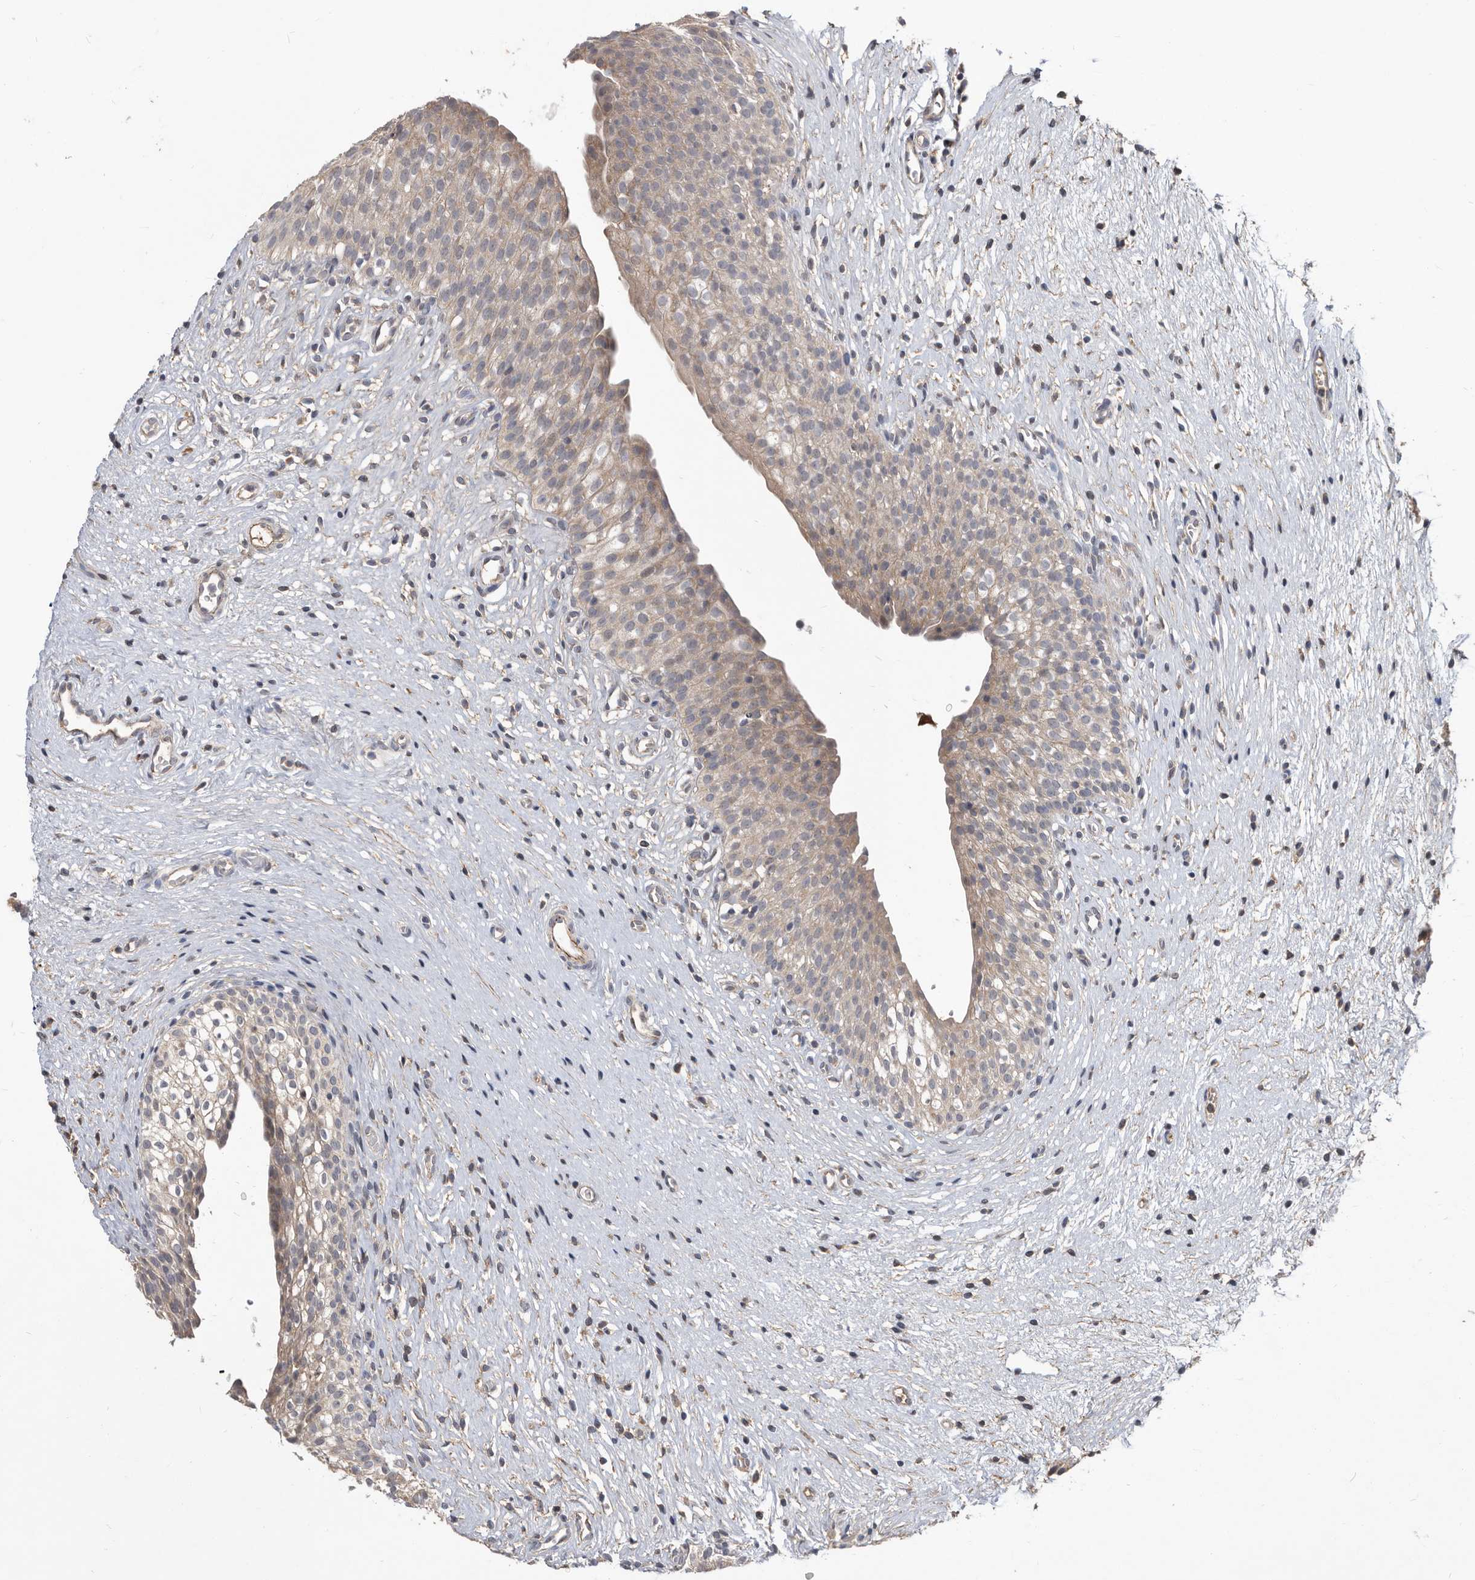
{"staining": {"intensity": "moderate", "quantity": "25%-75%", "location": "cytoplasmic/membranous"}, "tissue": "urinary bladder", "cell_type": "Urothelial cells", "image_type": "normal", "snomed": [{"axis": "morphology", "description": "Normal tissue, NOS"}, {"axis": "topography", "description": "Urinary bladder"}], "caption": "Immunohistochemical staining of benign urinary bladder displays medium levels of moderate cytoplasmic/membranous staining in about 25%-75% of urothelial cells.", "gene": "PI15", "patient": {"sex": "male", "age": 1}}